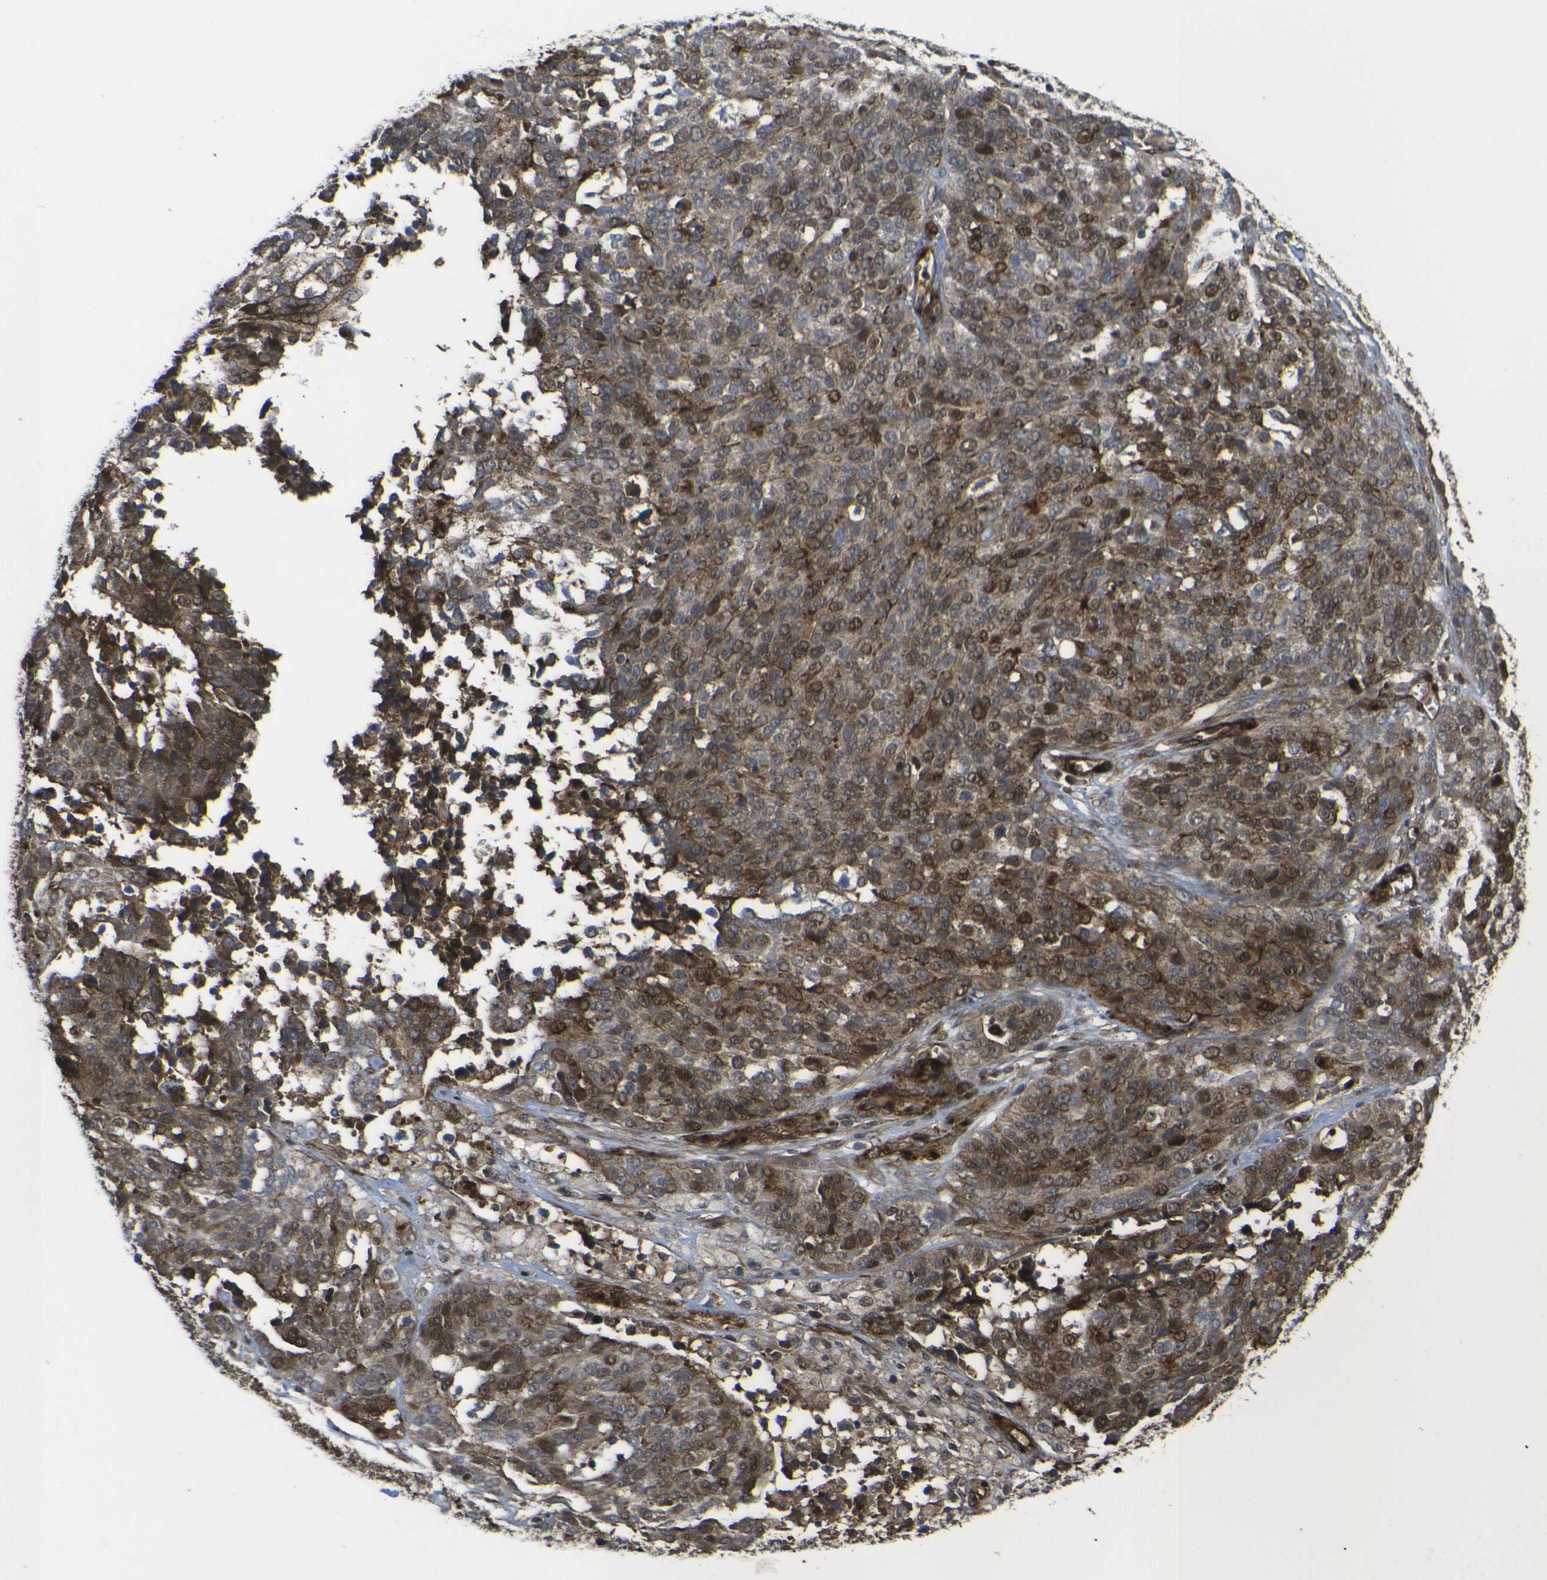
{"staining": {"intensity": "moderate", "quantity": ">75%", "location": "cytoplasmic/membranous,nuclear"}, "tissue": "ovarian cancer", "cell_type": "Tumor cells", "image_type": "cancer", "snomed": [{"axis": "morphology", "description": "Cystadenocarcinoma, serous, NOS"}, {"axis": "topography", "description": "Ovary"}], "caption": "Immunohistochemistry (IHC) photomicrograph of human ovarian cancer stained for a protein (brown), which displays medium levels of moderate cytoplasmic/membranous and nuclear expression in approximately >75% of tumor cells.", "gene": "ECE1", "patient": {"sex": "female", "age": 44}}